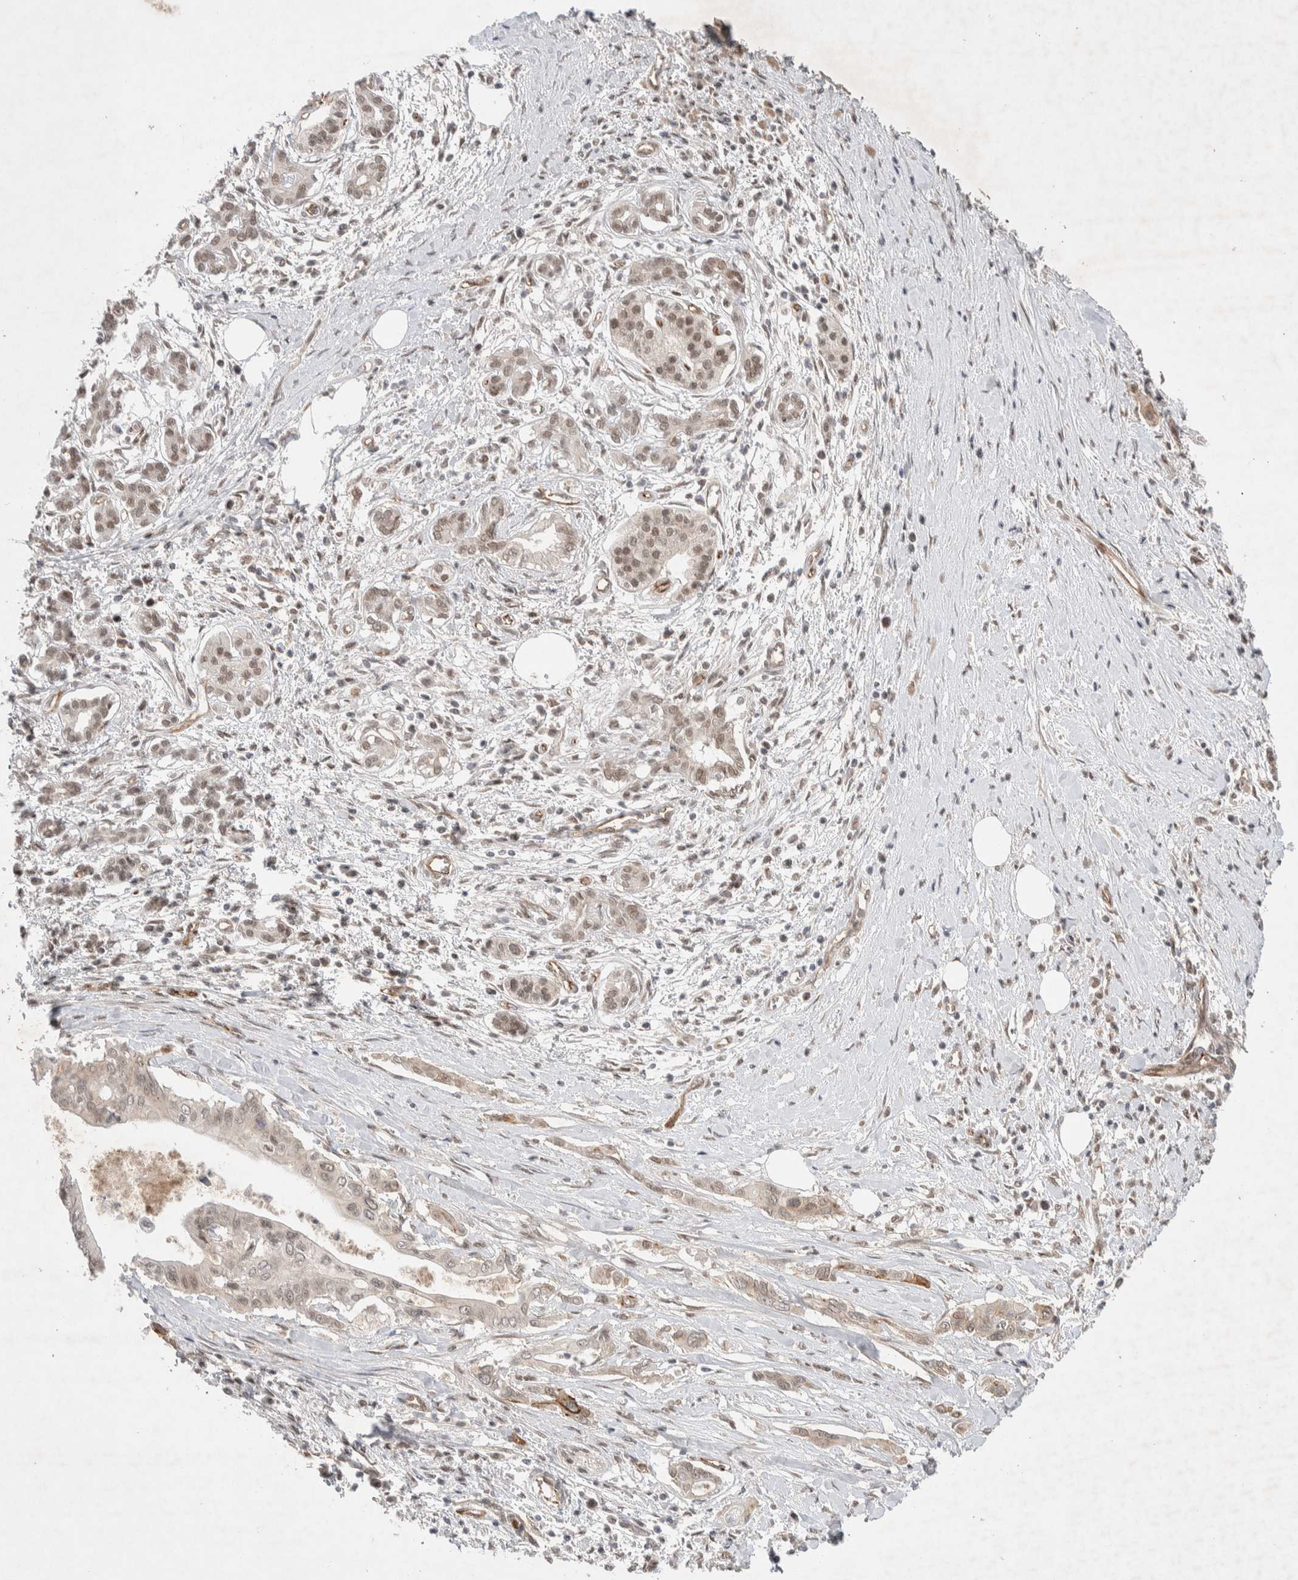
{"staining": {"intensity": "negative", "quantity": "none", "location": "none"}, "tissue": "pancreatic cancer", "cell_type": "Tumor cells", "image_type": "cancer", "snomed": [{"axis": "morphology", "description": "Adenocarcinoma, NOS"}, {"axis": "topography", "description": "Pancreas"}], "caption": "Tumor cells are negative for protein expression in human pancreatic cancer. (DAB (3,3'-diaminobenzidine) IHC, high magnification).", "gene": "ZNF704", "patient": {"sex": "male", "age": 58}}